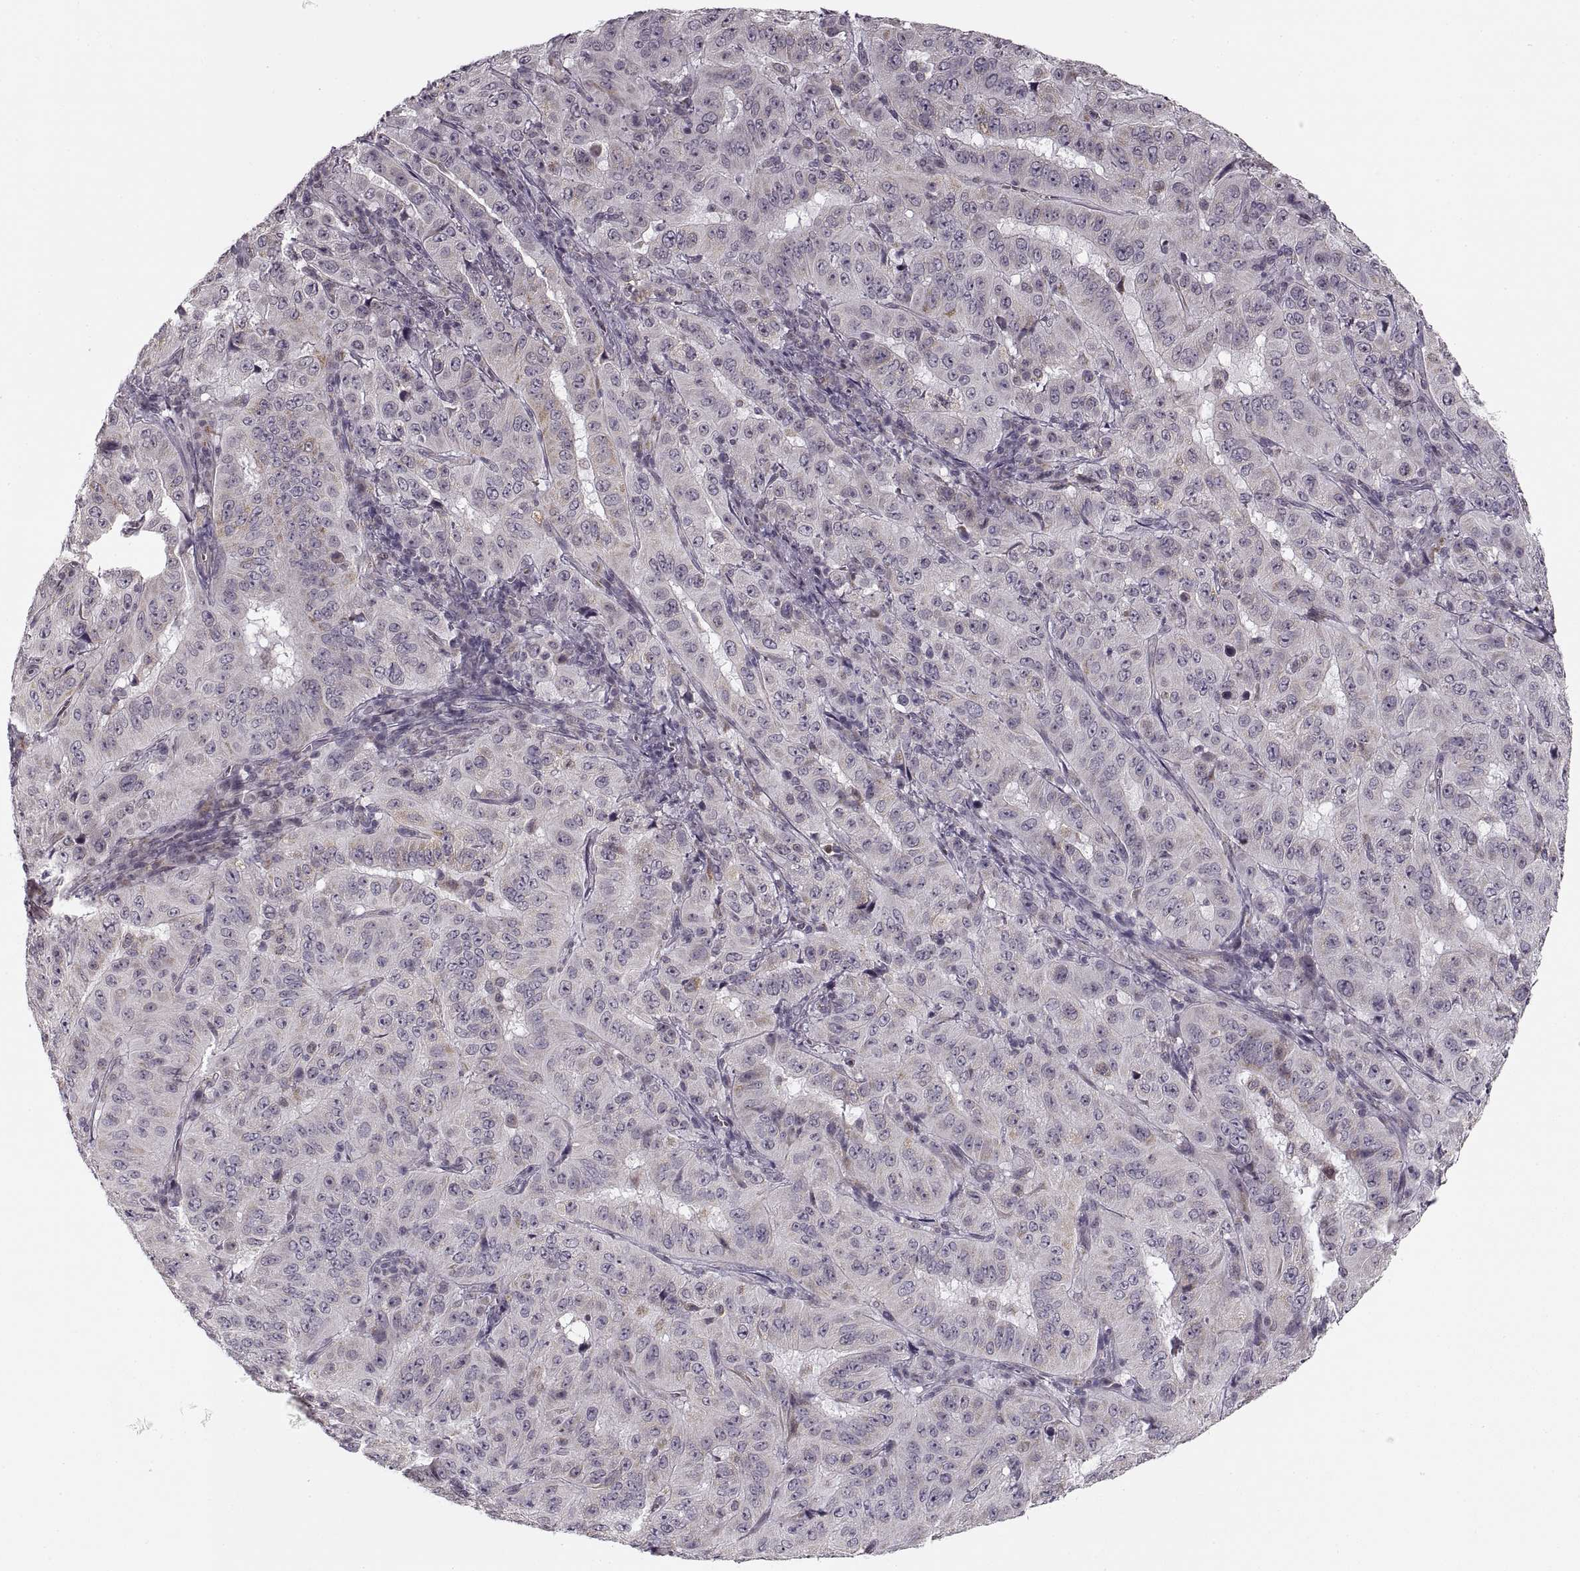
{"staining": {"intensity": "negative", "quantity": "none", "location": "none"}, "tissue": "pancreatic cancer", "cell_type": "Tumor cells", "image_type": "cancer", "snomed": [{"axis": "morphology", "description": "Adenocarcinoma, NOS"}, {"axis": "topography", "description": "Pancreas"}], "caption": "Human adenocarcinoma (pancreatic) stained for a protein using IHC exhibits no positivity in tumor cells.", "gene": "ASIC3", "patient": {"sex": "male", "age": 63}}